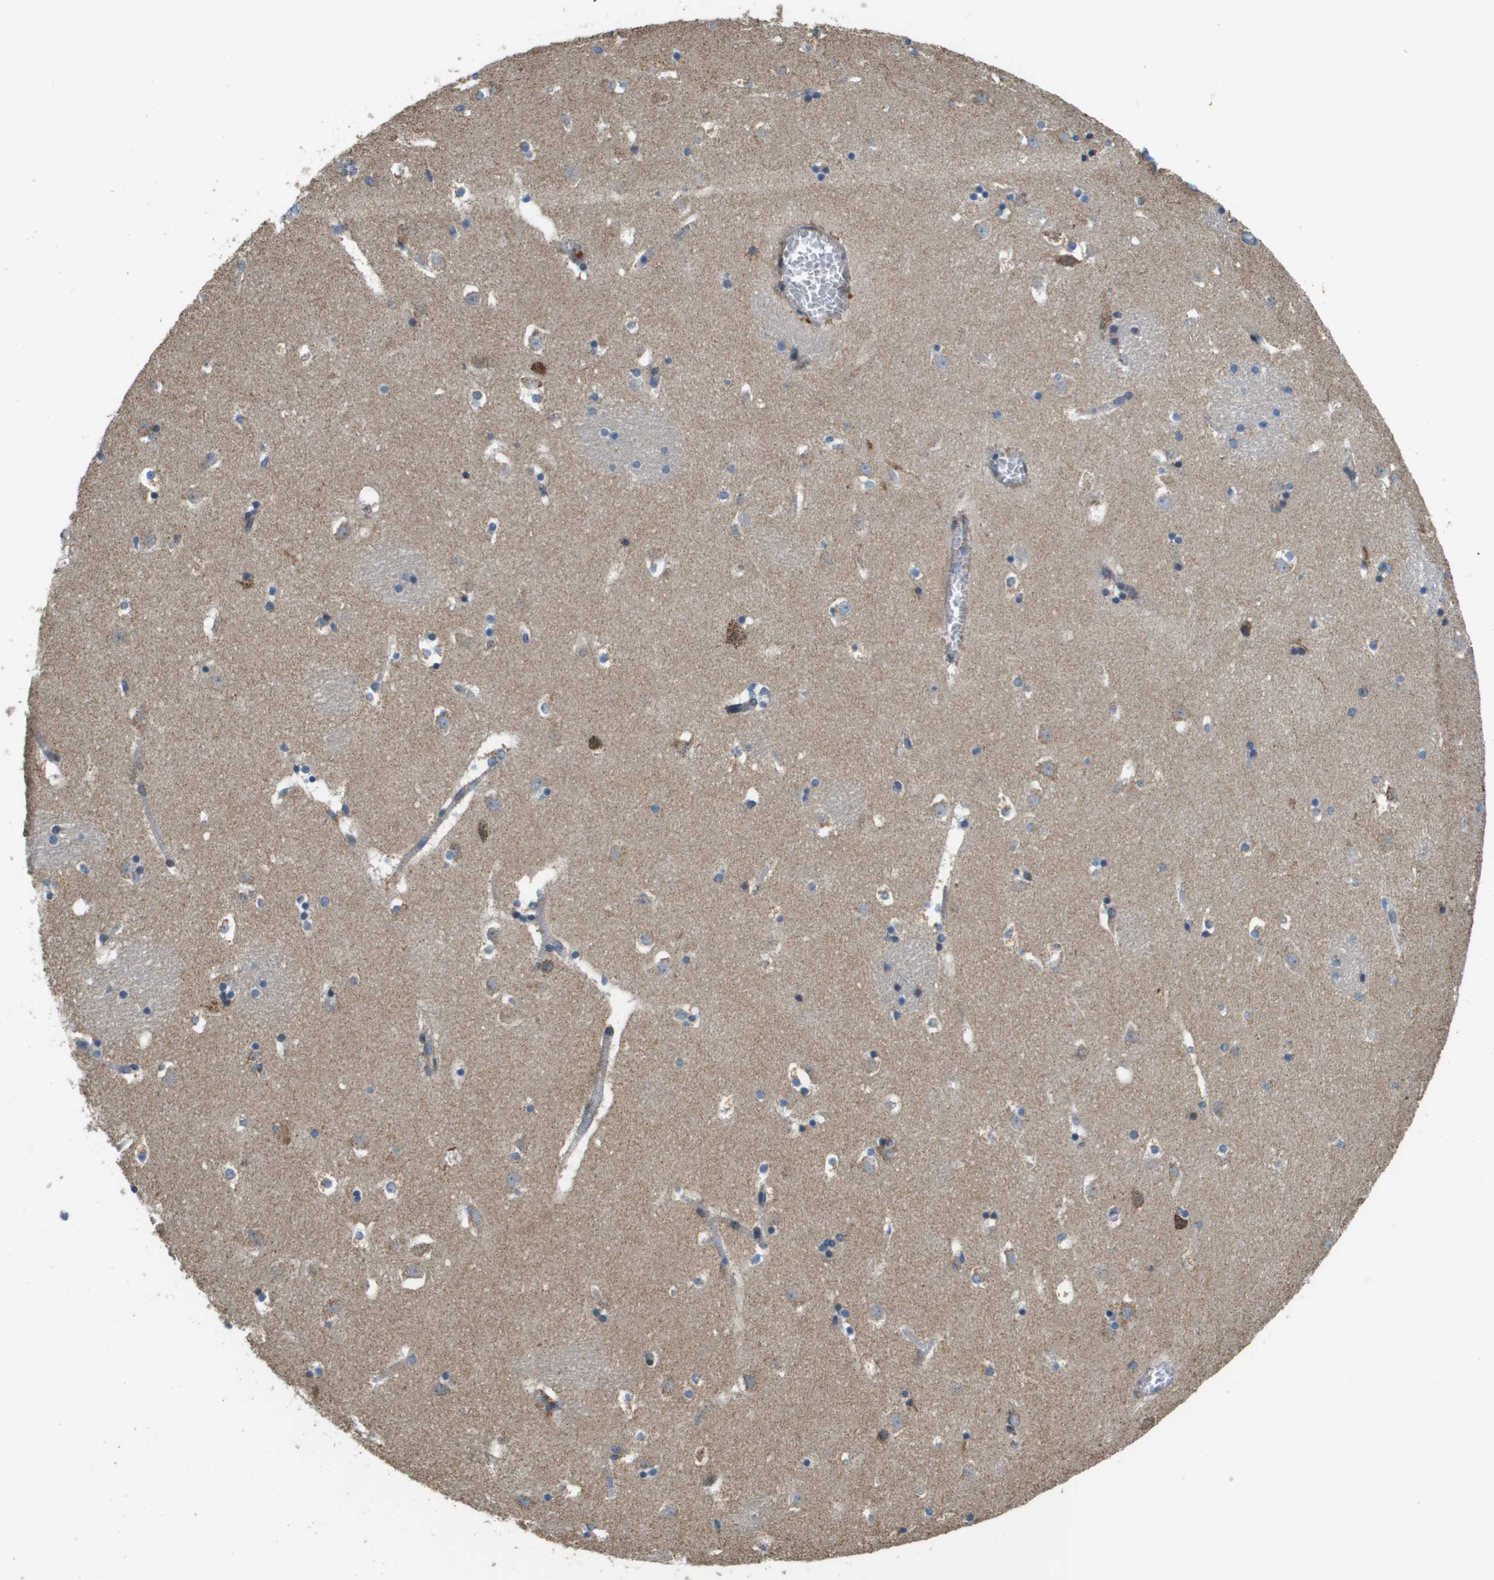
{"staining": {"intensity": "moderate", "quantity": "25%-75%", "location": "cytoplasmic/membranous"}, "tissue": "caudate", "cell_type": "Glial cells", "image_type": "normal", "snomed": [{"axis": "morphology", "description": "Normal tissue, NOS"}, {"axis": "topography", "description": "Lateral ventricle wall"}], "caption": "IHC micrograph of unremarkable caudate: caudate stained using IHC displays medium levels of moderate protein expression localized specifically in the cytoplasmic/membranous of glial cells, appearing as a cytoplasmic/membranous brown color.", "gene": "NRK", "patient": {"sex": "male", "age": 45}}